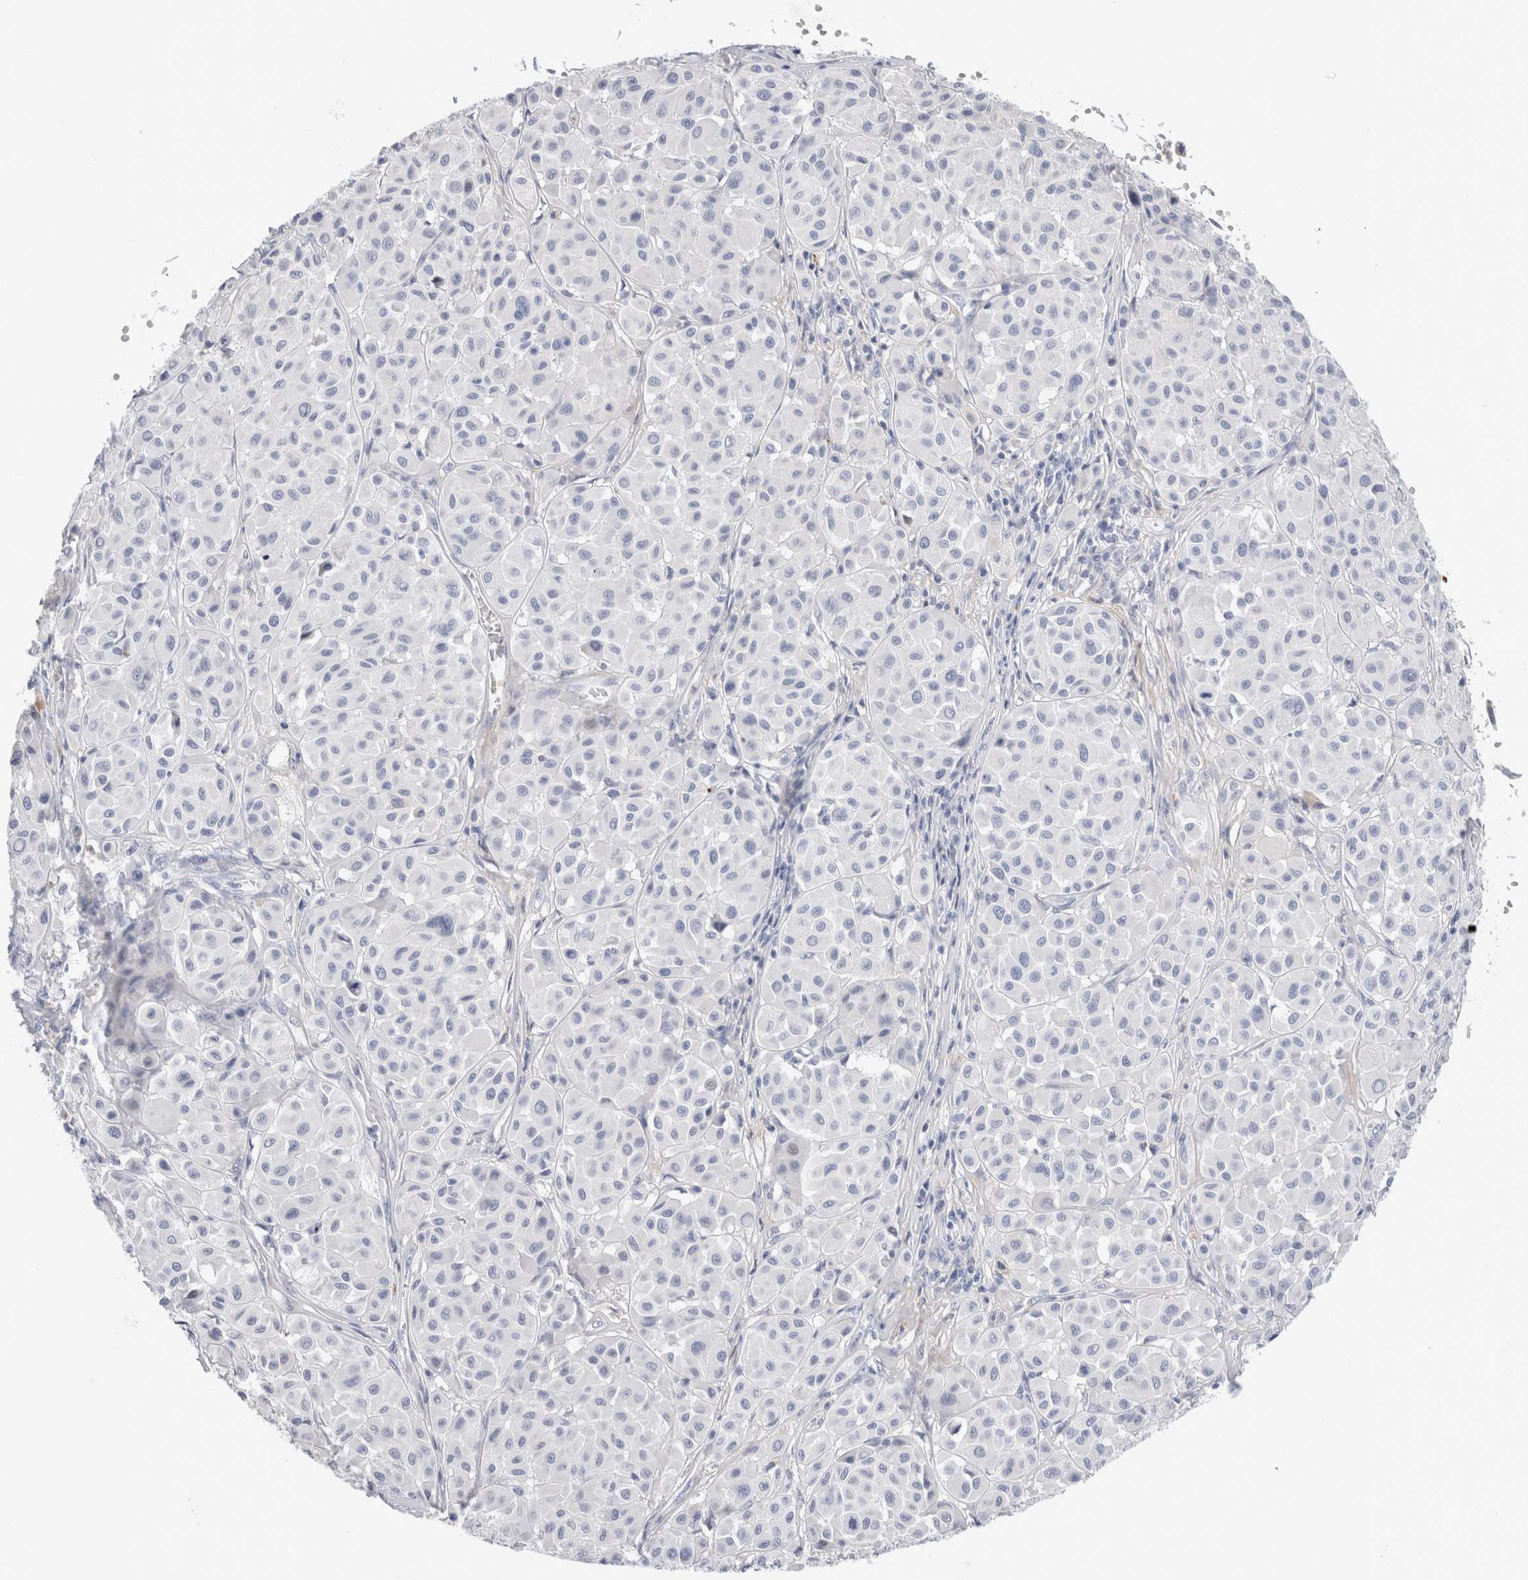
{"staining": {"intensity": "negative", "quantity": "none", "location": "none"}, "tissue": "melanoma", "cell_type": "Tumor cells", "image_type": "cancer", "snomed": [{"axis": "morphology", "description": "Malignant melanoma, Metastatic site"}, {"axis": "topography", "description": "Soft tissue"}], "caption": "Immunohistochemistry (IHC) image of neoplastic tissue: melanoma stained with DAB (3,3'-diaminobenzidine) displays no significant protein staining in tumor cells.", "gene": "ECHDC2", "patient": {"sex": "male", "age": 41}}